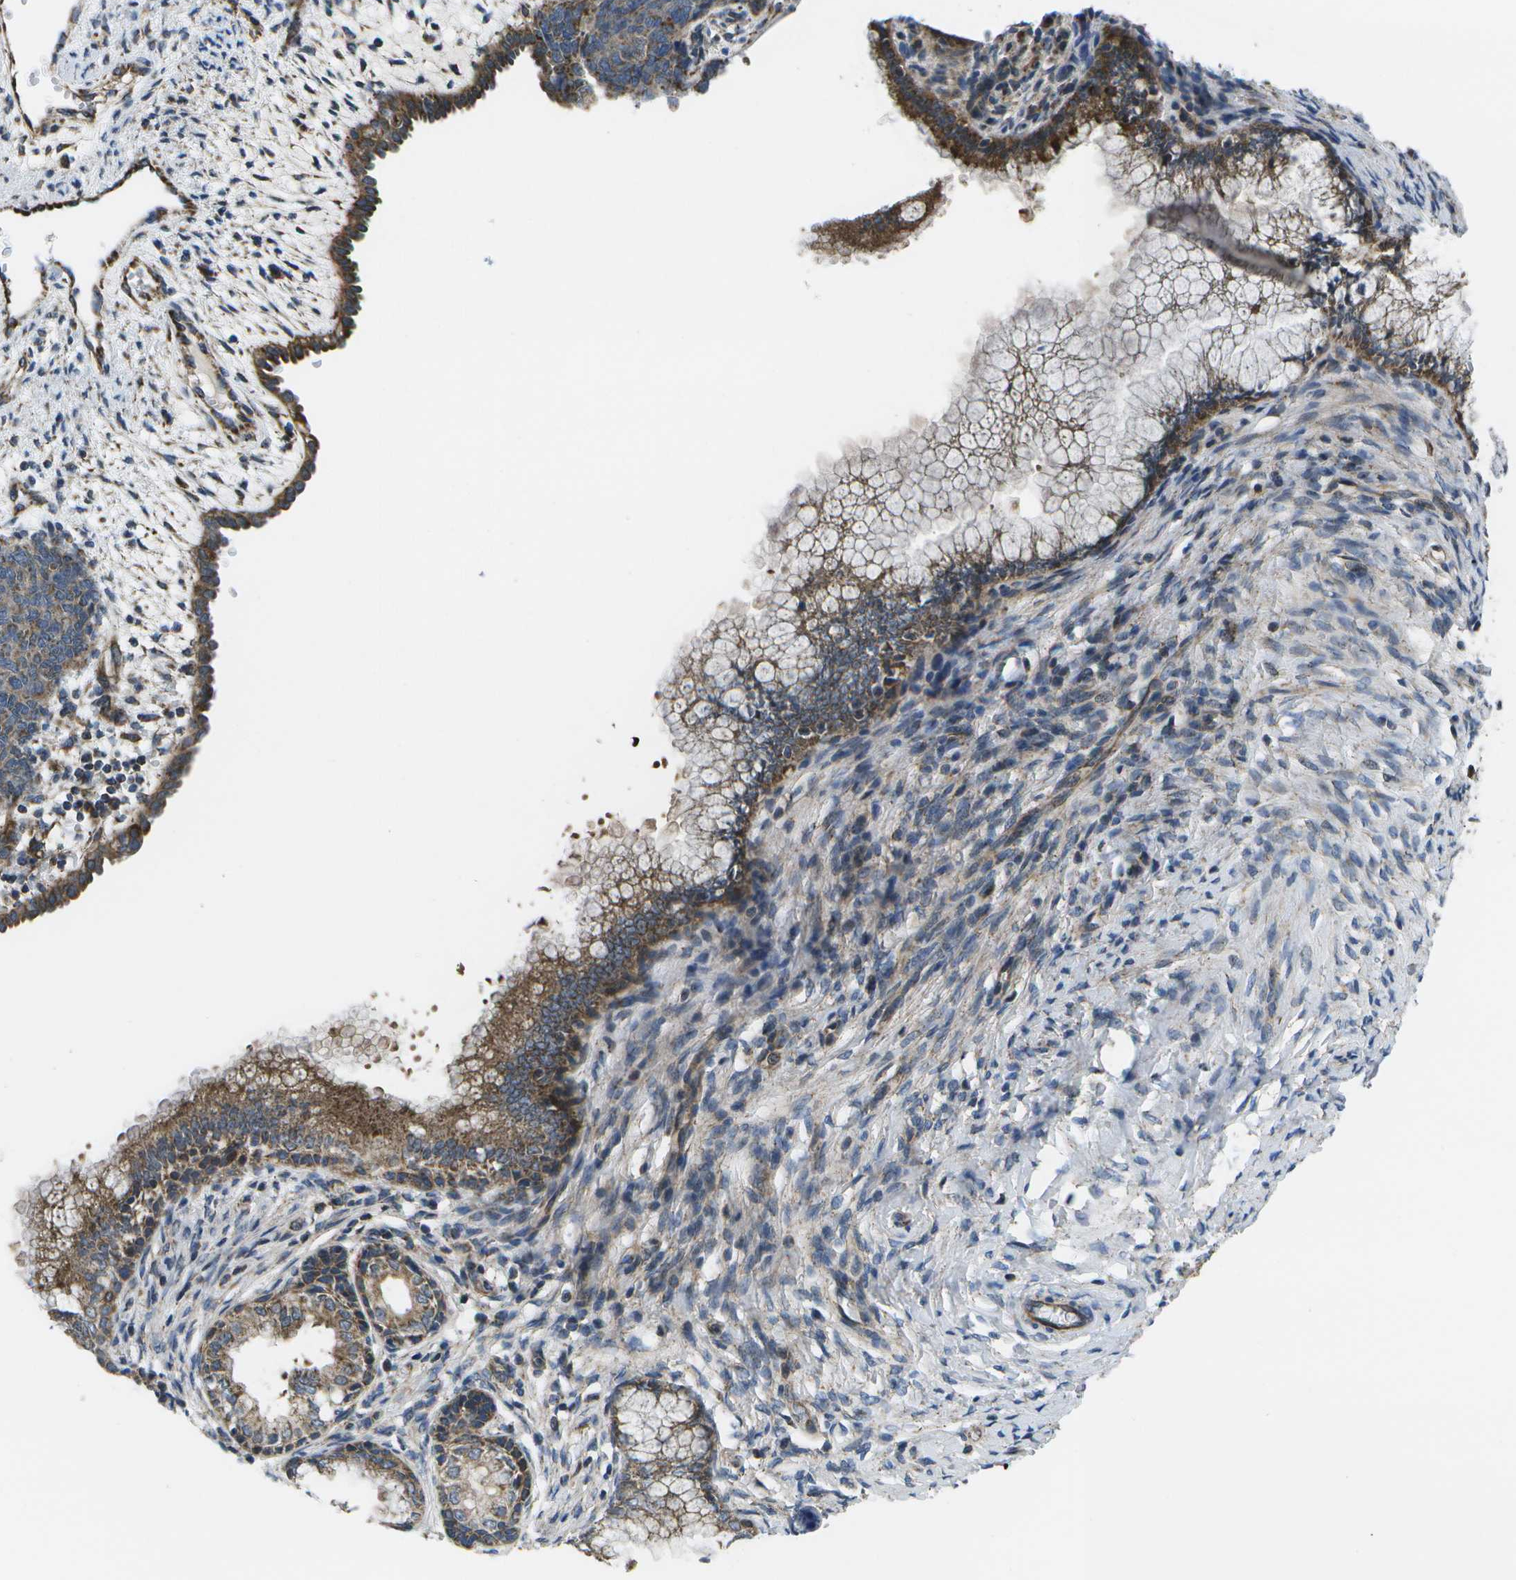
{"staining": {"intensity": "weak", "quantity": ">75%", "location": "cytoplasmic/membranous"}, "tissue": "cervical cancer", "cell_type": "Tumor cells", "image_type": "cancer", "snomed": [{"axis": "morphology", "description": "Squamous cell carcinoma, NOS"}, {"axis": "topography", "description": "Cervix"}], "caption": "Protein staining shows weak cytoplasmic/membranous positivity in approximately >75% of tumor cells in cervical squamous cell carcinoma. (Brightfield microscopy of DAB IHC at high magnification).", "gene": "MVK", "patient": {"sex": "female", "age": 63}}